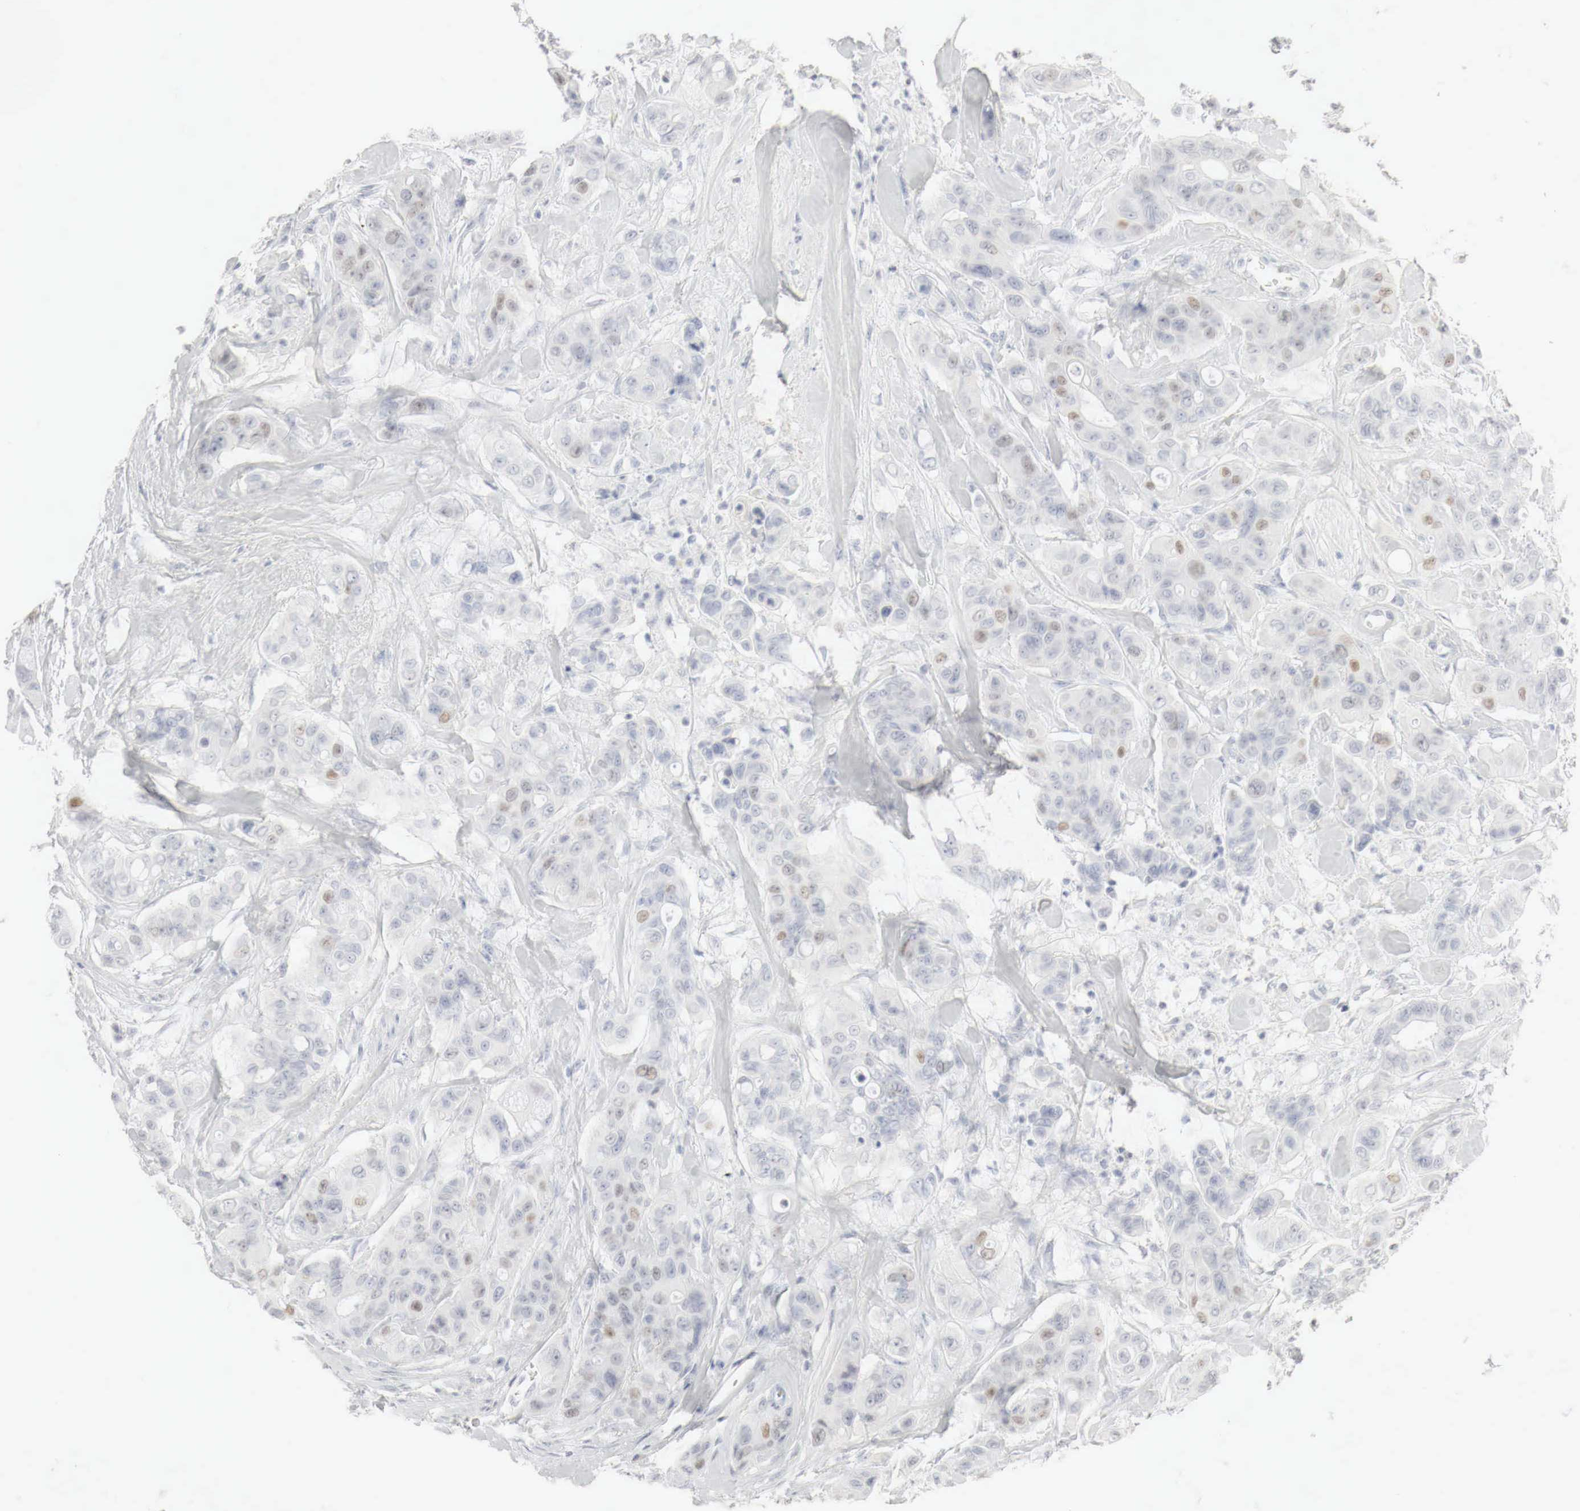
{"staining": {"intensity": "weak", "quantity": "<25%", "location": "nuclear"}, "tissue": "colorectal cancer", "cell_type": "Tumor cells", "image_type": "cancer", "snomed": [{"axis": "morphology", "description": "Adenocarcinoma, NOS"}, {"axis": "topography", "description": "Colon"}], "caption": "Immunohistochemical staining of adenocarcinoma (colorectal) displays no significant positivity in tumor cells. Nuclei are stained in blue.", "gene": "TP63", "patient": {"sex": "female", "age": 70}}